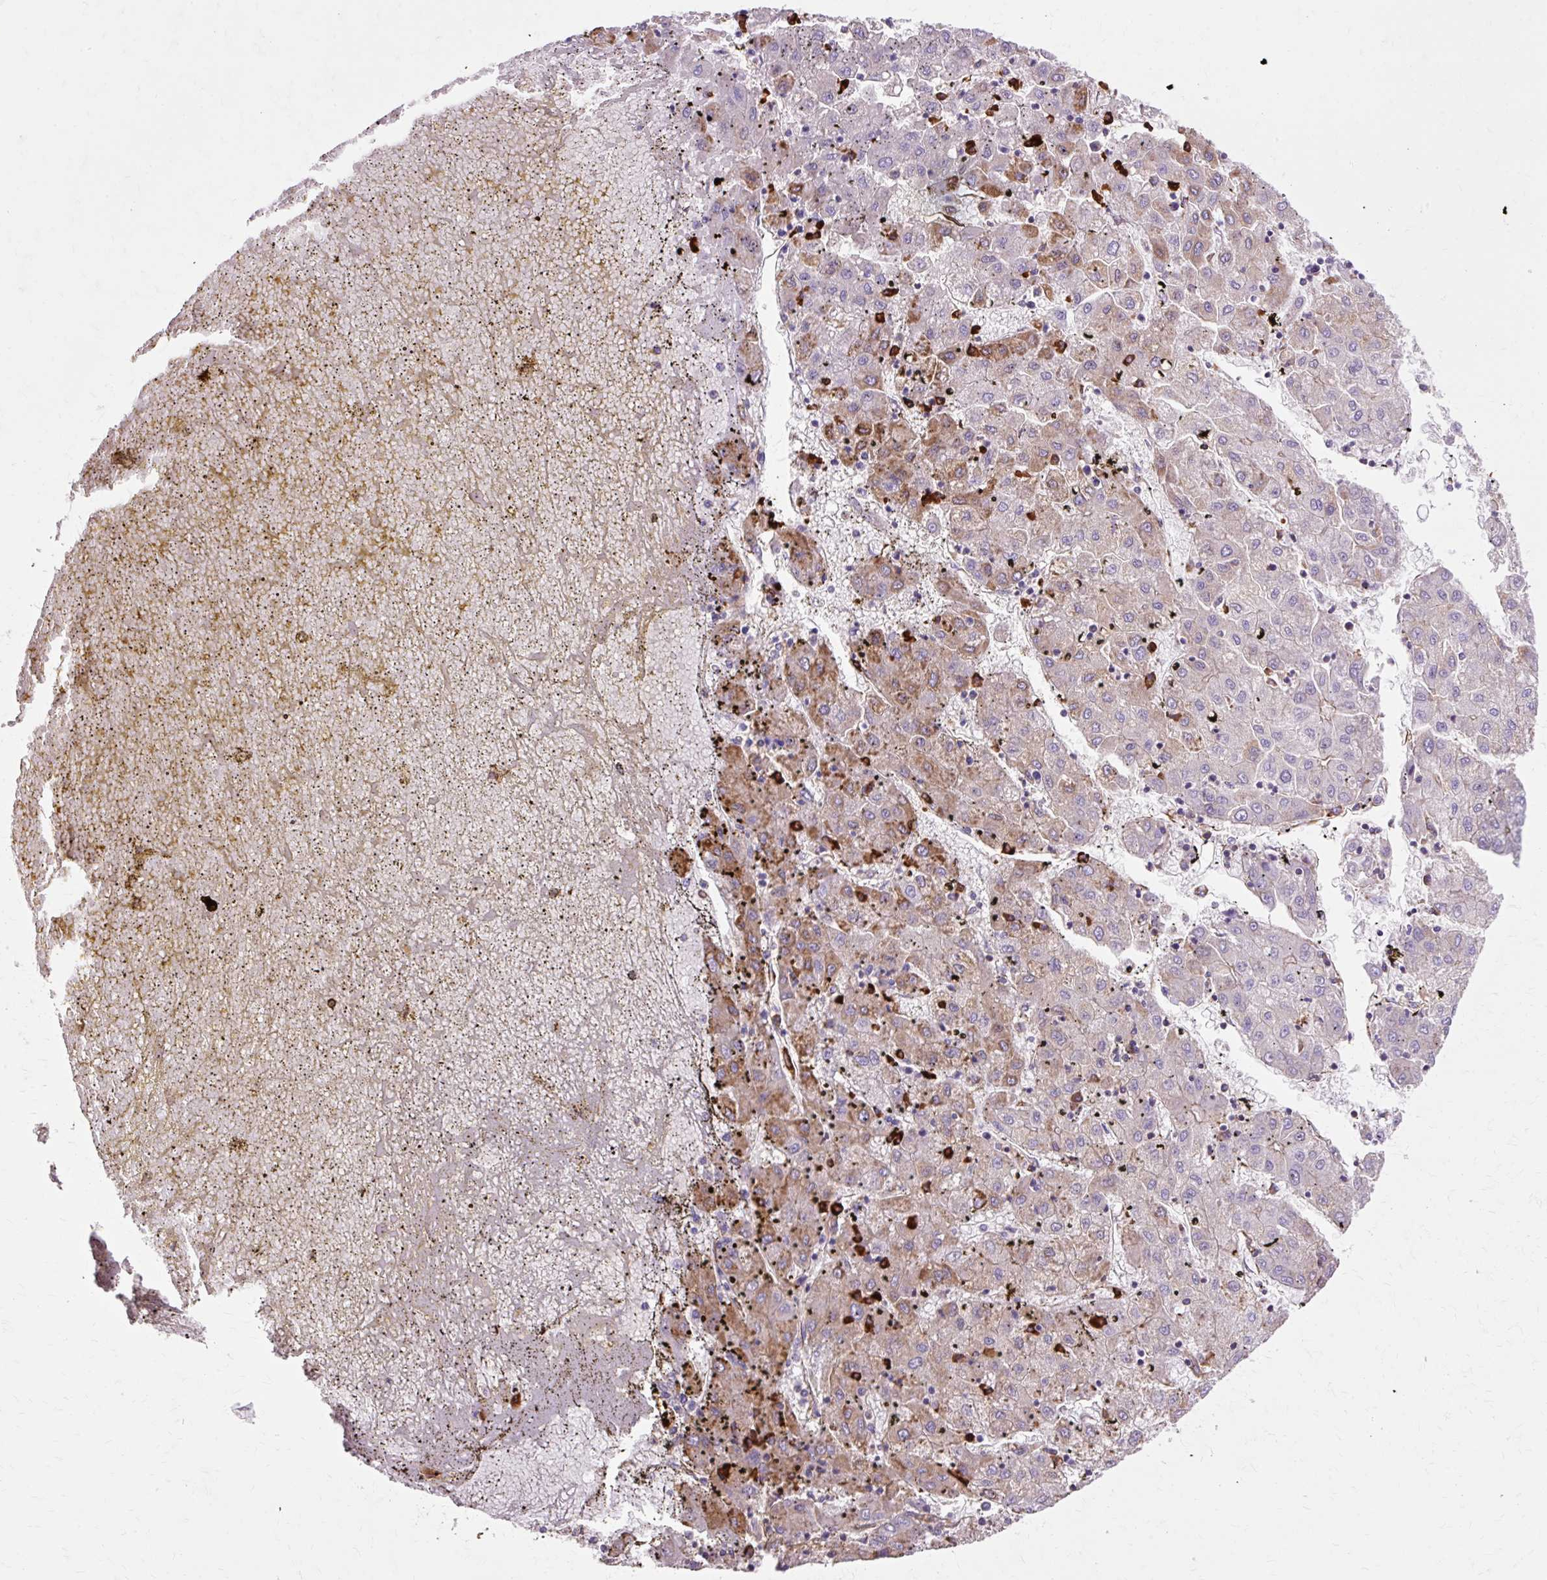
{"staining": {"intensity": "moderate", "quantity": "<25%", "location": "cytoplasmic/membranous"}, "tissue": "liver cancer", "cell_type": "Tumor cells", "image_type": "cancer", "snomed": [{"axis": "morphology", "description": "Carcinoma, Hepatocellular, NOS"}, {"axis": "topography", "description": "Liver"}], "caption": "Tumor cells show low levels of moderate cytoplasmic/membranous staining in approximately <25% of cells in human liver cancer. Ihc stains the protein of interest in brown and the nuclei are stained blue.", "gene": "TBC1D2B", "patient": {"sex": "male", "age": 72}}